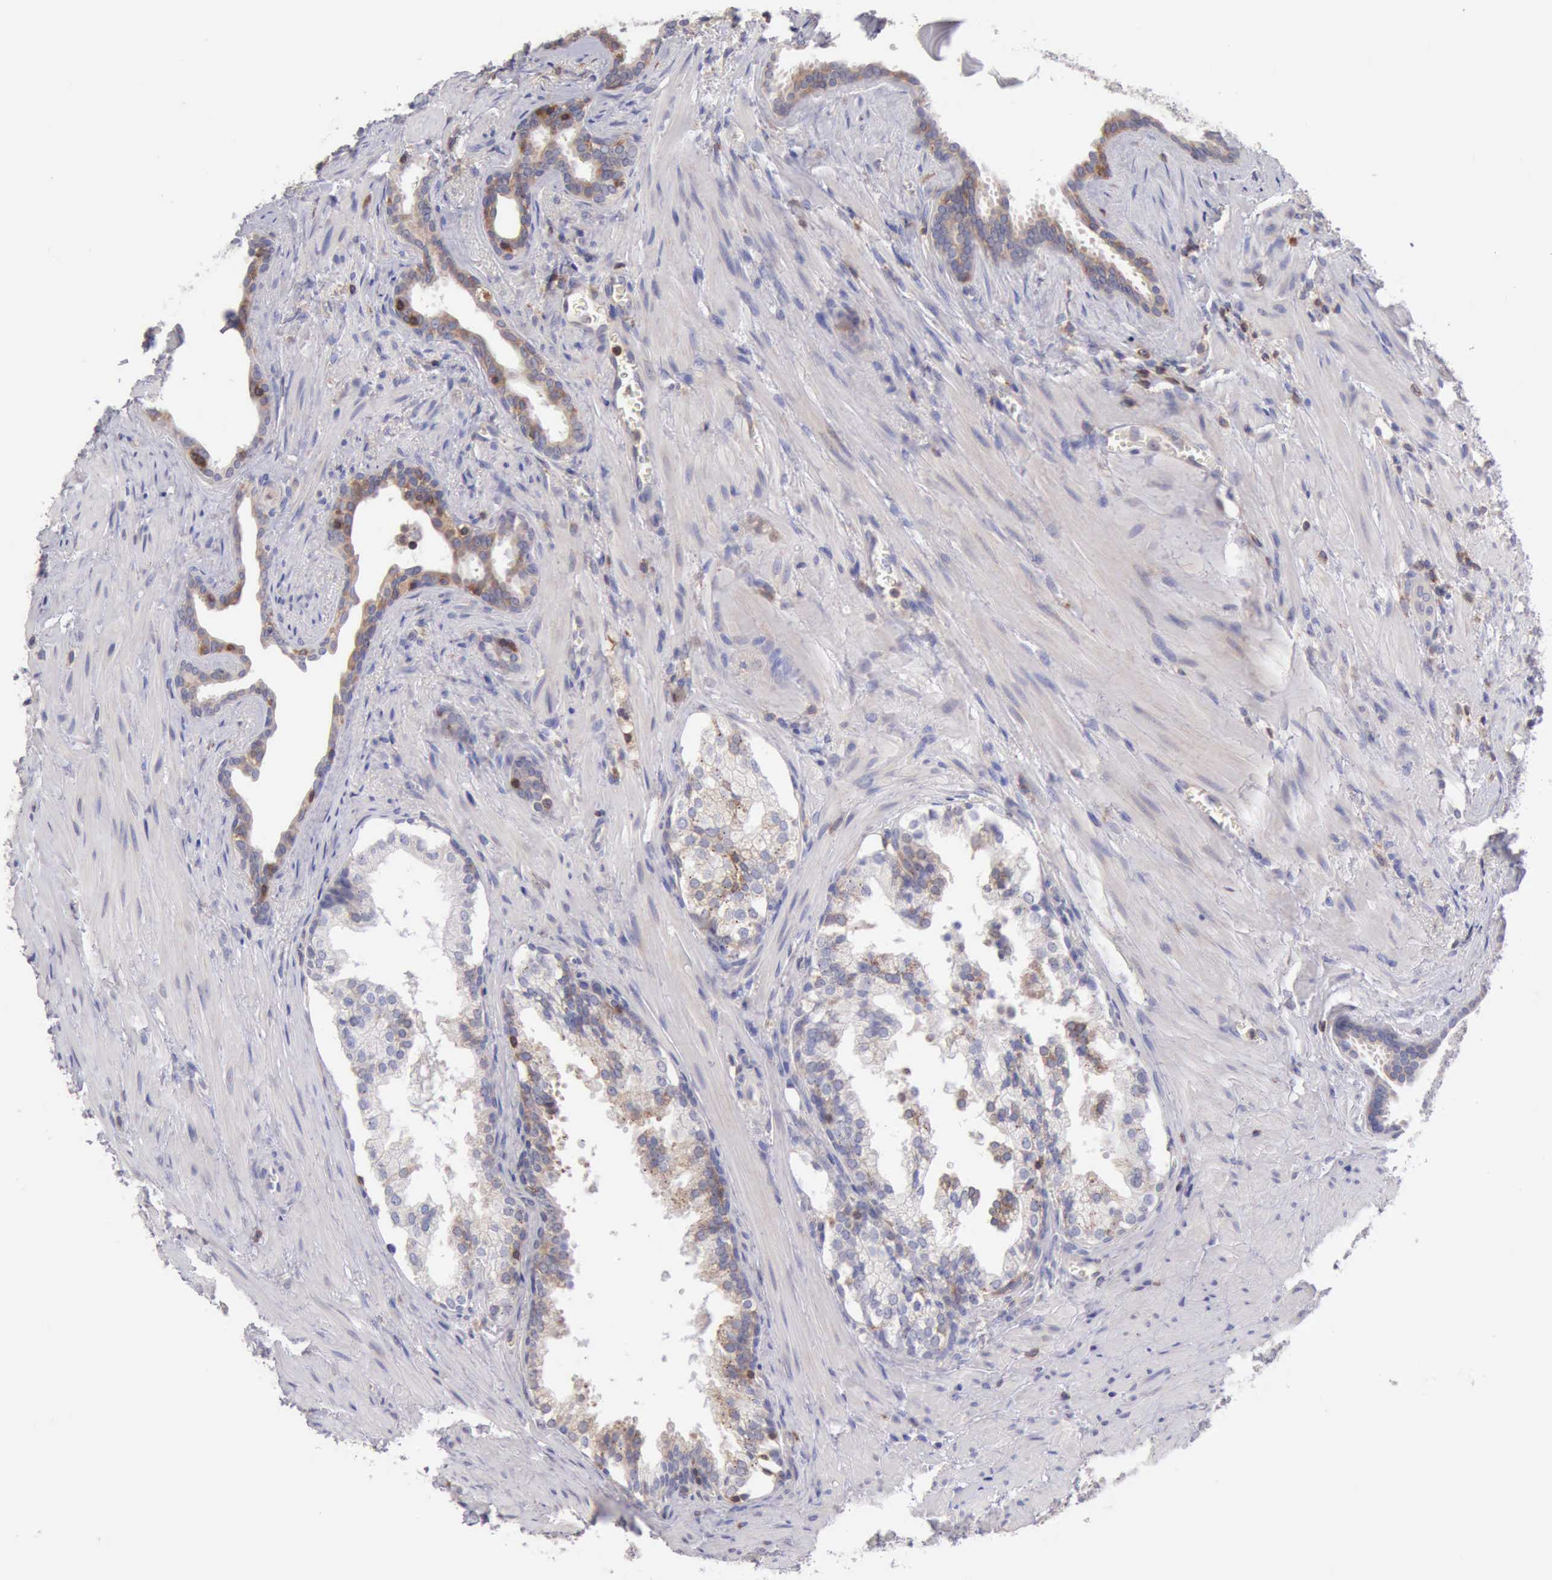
{"staining": {"intensity": "weak", "quantity": ">75%", "location": "cytoplasmic/membranous"}, "tissue": "prostate cancer", "cell_type": "Tumor cells", "image_type": "cancer", "snomed": [{"axis": "morphology", "description": "Adenocarcinoma, Medium grade"}, {"axis": "topography", "description": "Prostate"}], "caption": "Immunohistochemistry (IHC) (DAB (3,3'-diaminobenzidine)) staining of human prostate cancer (adenocarcinoma (medium-grade)) reveals weak cytoplasmic/membranous protein positivity in approximately >75% of tumor cells. Using DAB (brown) and hematoxylin (blue) stains, captured at high magnification using brightfield microscopy.", "gene": "SASH3", "patient": {"sex": "male", "age": 64}}